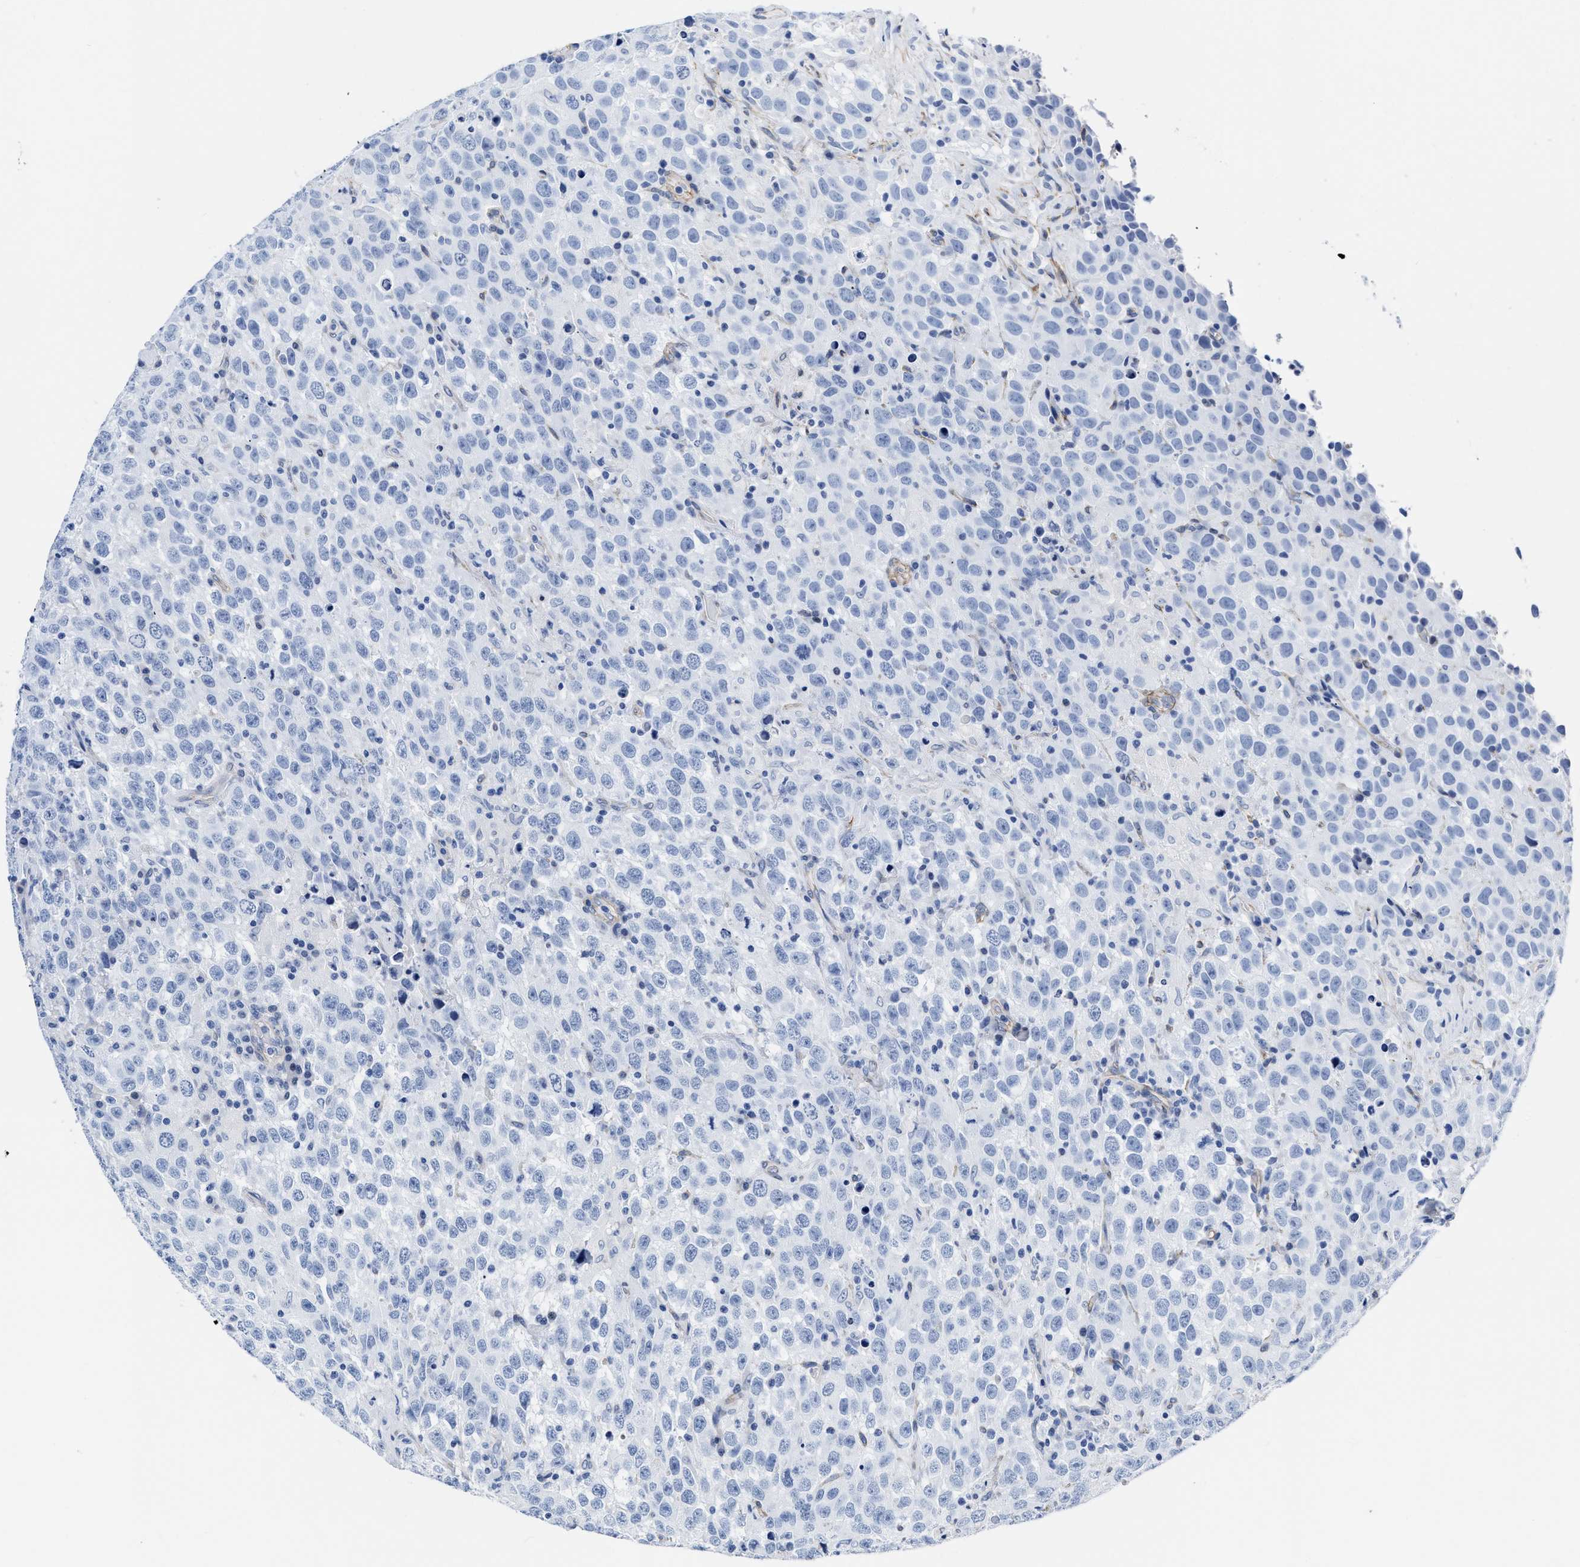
{"staining": {"intensity": "negative", "quantity": "none", "location": "none"}, "tissue": "testis cancer", "cell_type": "Tumor cells", "image_type": "cancer", "snomed": [{"axis": "morphology", "description": "Seminoma, NOS"}, {"axis": "topography", "description": "Testis"}], "caption": "This micrograph is of testis cancer (seminoma) stained with immunohistochemistry (IHC) to label a protein in brown with the nuclei are counter-stained blue. There is no staining in tumor cells.", "gene": "KCNMB3", "patient": {"sex": "male", "age": 41}}